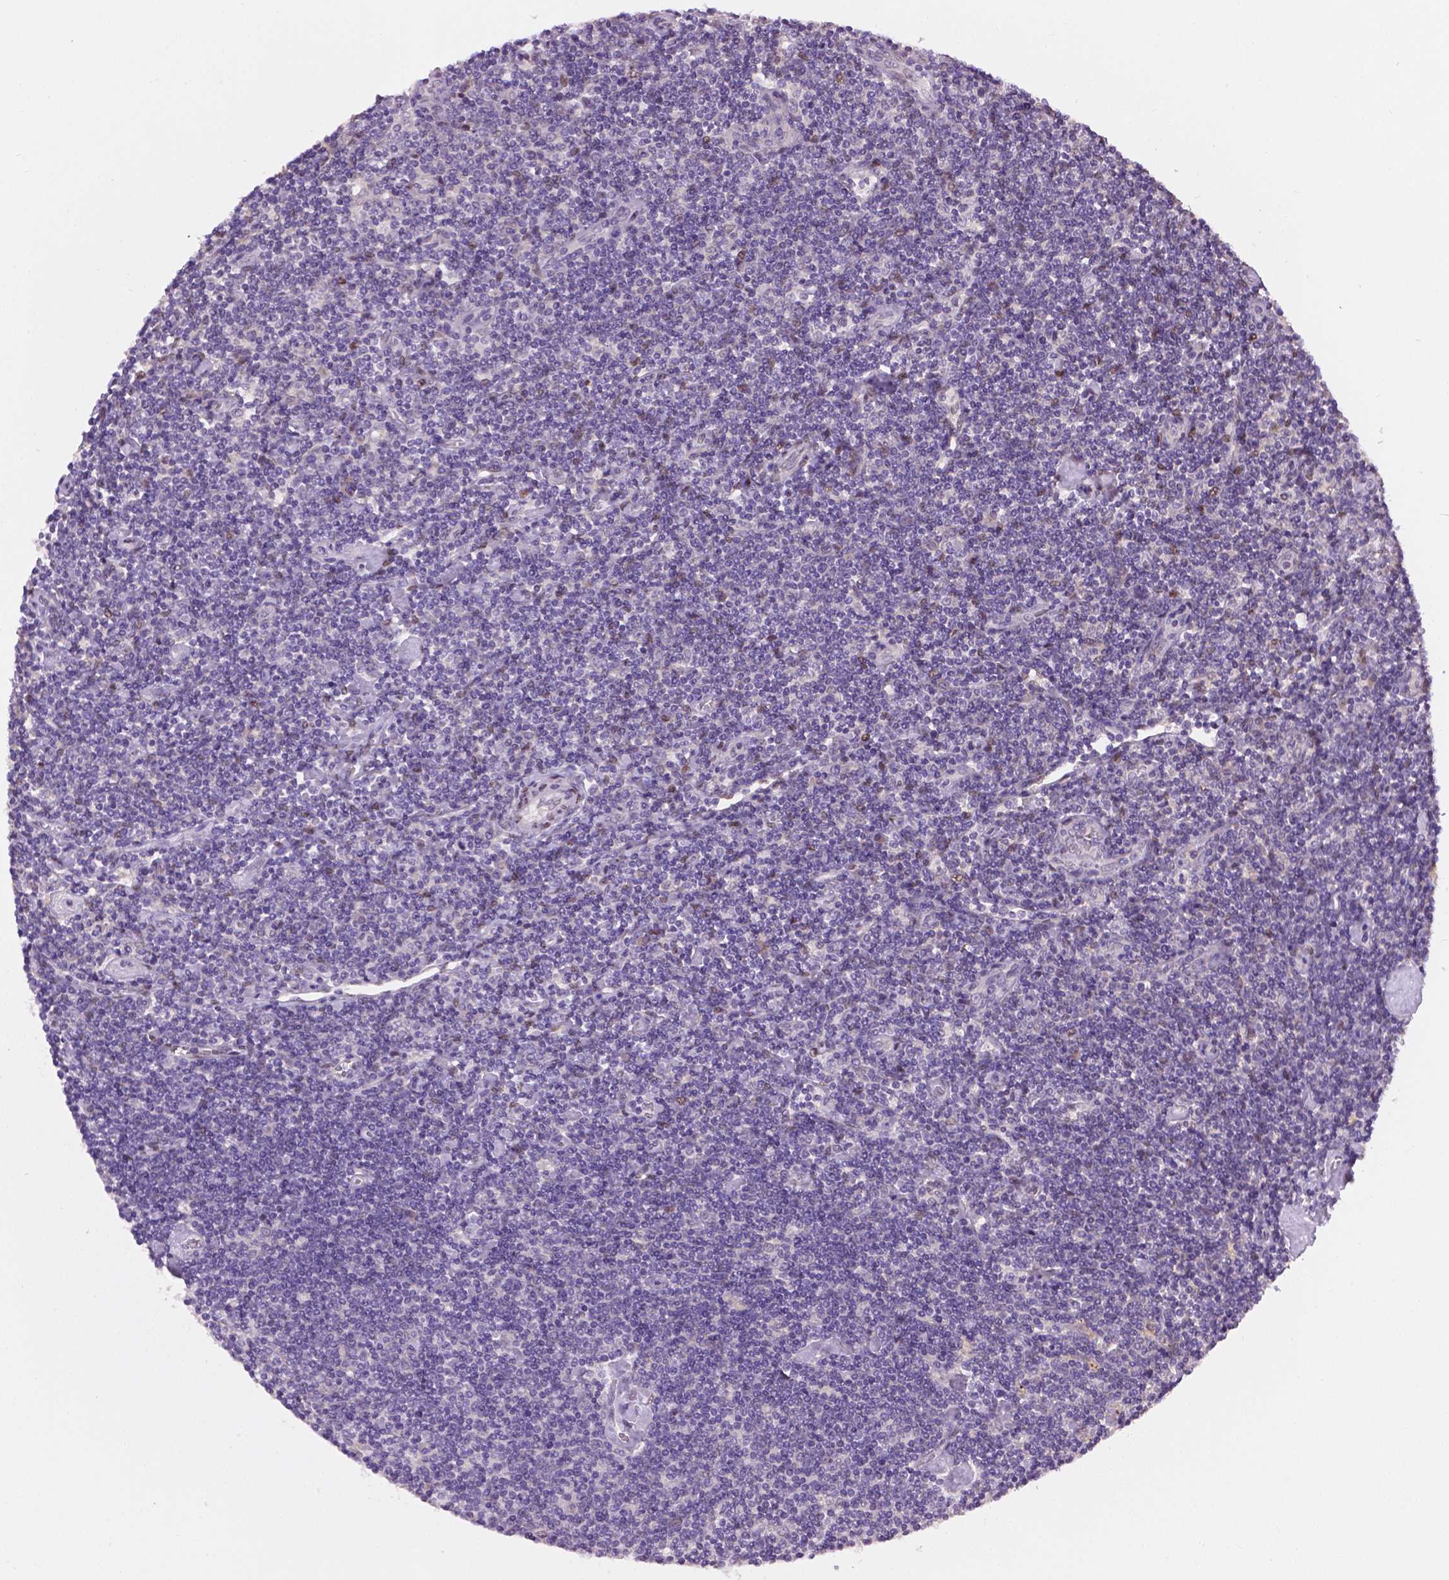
{"staining": {"intensity": "negative", "quantity": "none", "location": "none"}, "tissue": "lymphoma", "cell_type": "Tumor cells", "image_type": "cancer", "snomed": [{"axis": "morphology", "description": "Hodgkin's disease, NOS"}, {"axis": "topography", "description": "Lymph node"}], "caption": "An image of lymphoma stained for a protein reveals no brown staining in tumor cells.", "gene": "IRF6", "patient": {"sex": "male", "age": 40}}